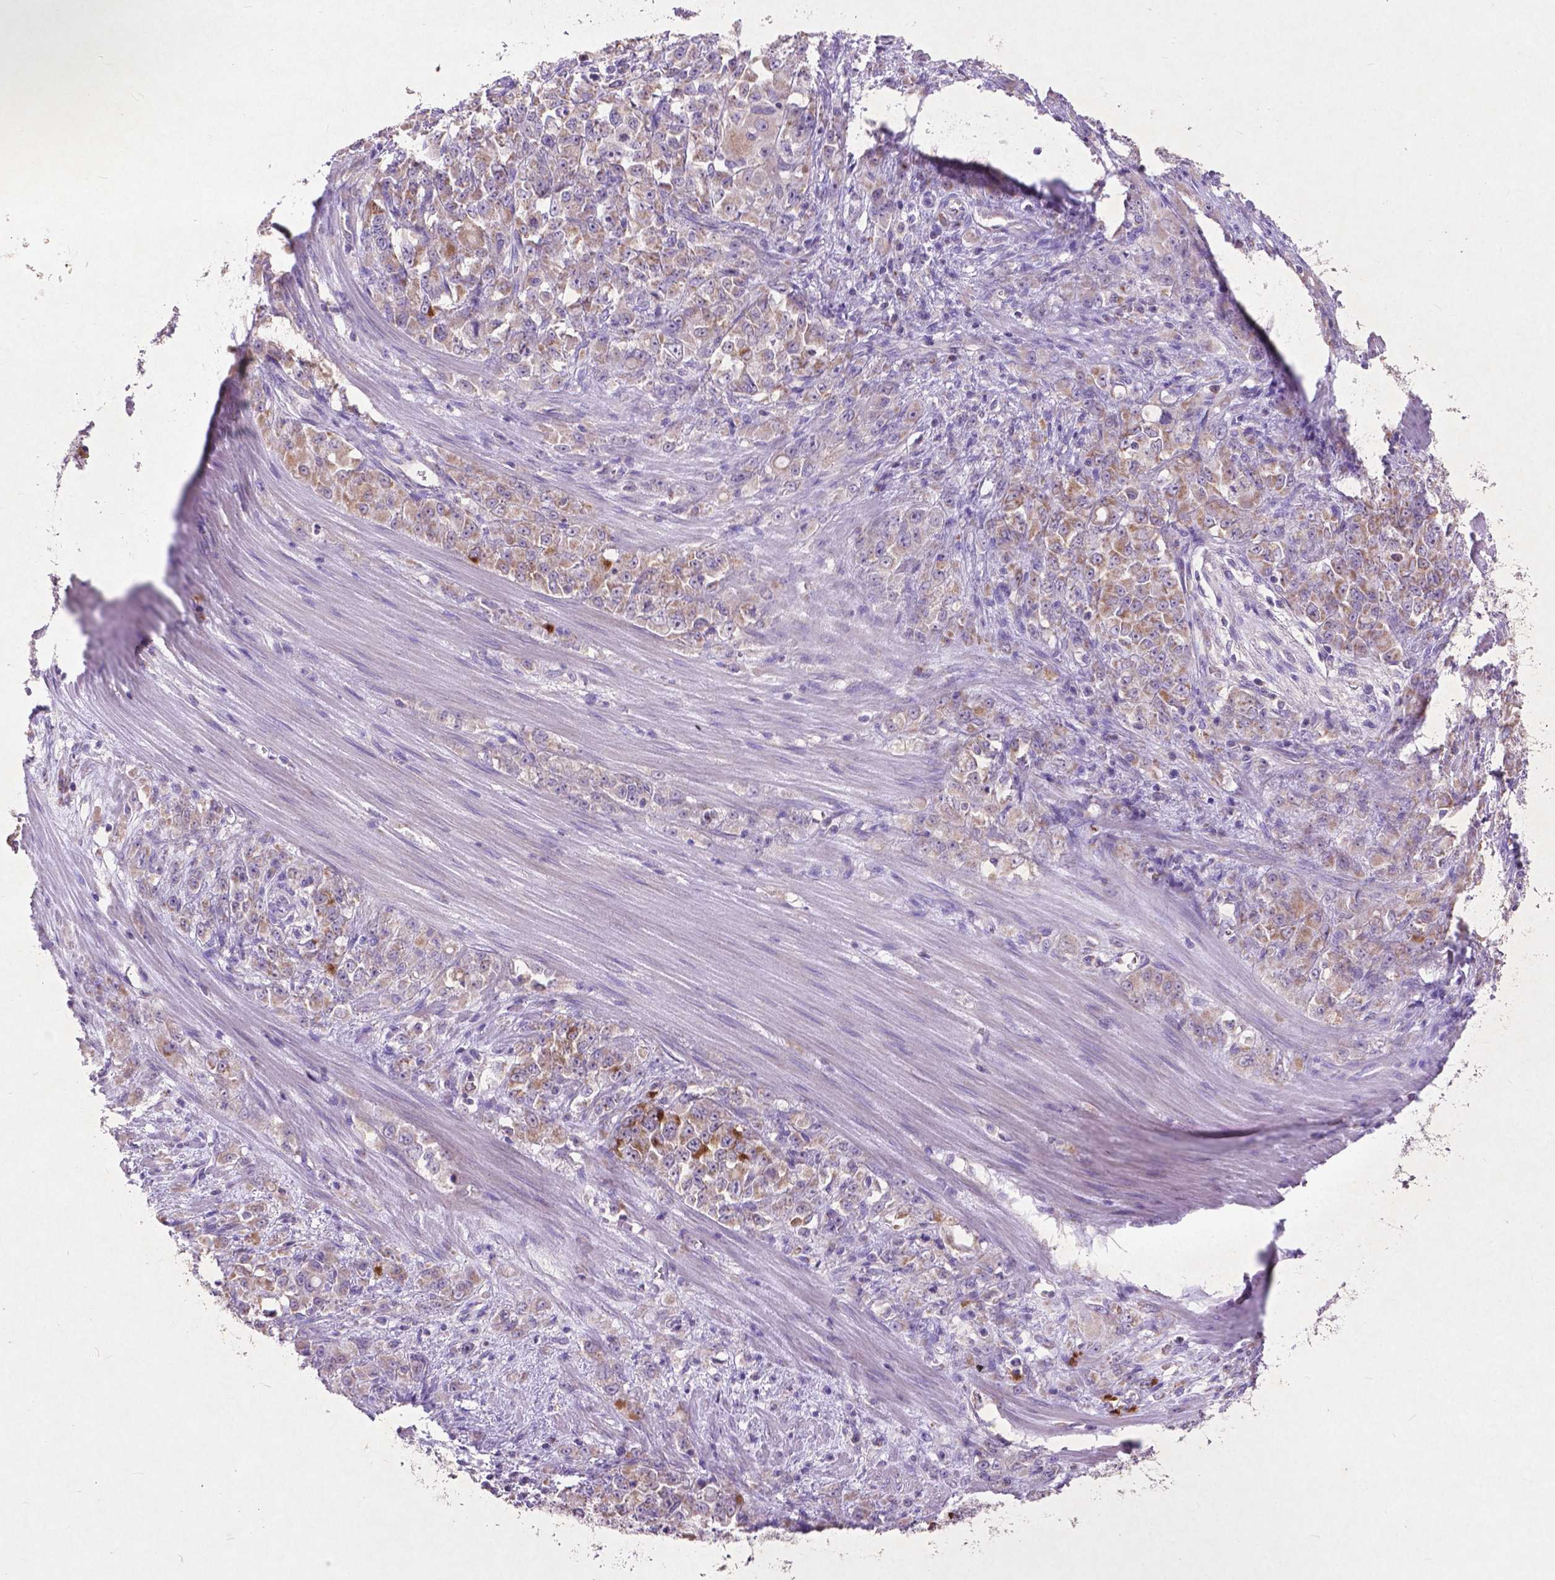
{"staining": {"intensity": "moderate", "quantity": "<25%", "location": "cytoplasmic/membranous"}, "tissue": "stomach cancer", "cell_type": "Tumor cells", "image_type": "cancer", "snomed": [{"axis": "morphology", "description": "Adenocarcinoma, NOS"}, {"axis": "topography", "description": "Stomach"}], "caption": "IHC (DAB) staining of adenocarcinoma (stomach) reveals moderate cytoplasmic/membranous protein positivity in approximately <25% of tumor cells. (IHC, brightfield microscopy, high magnification).", "gene": "ATG4D", "patient": {"sex": "female", "age": 76}}